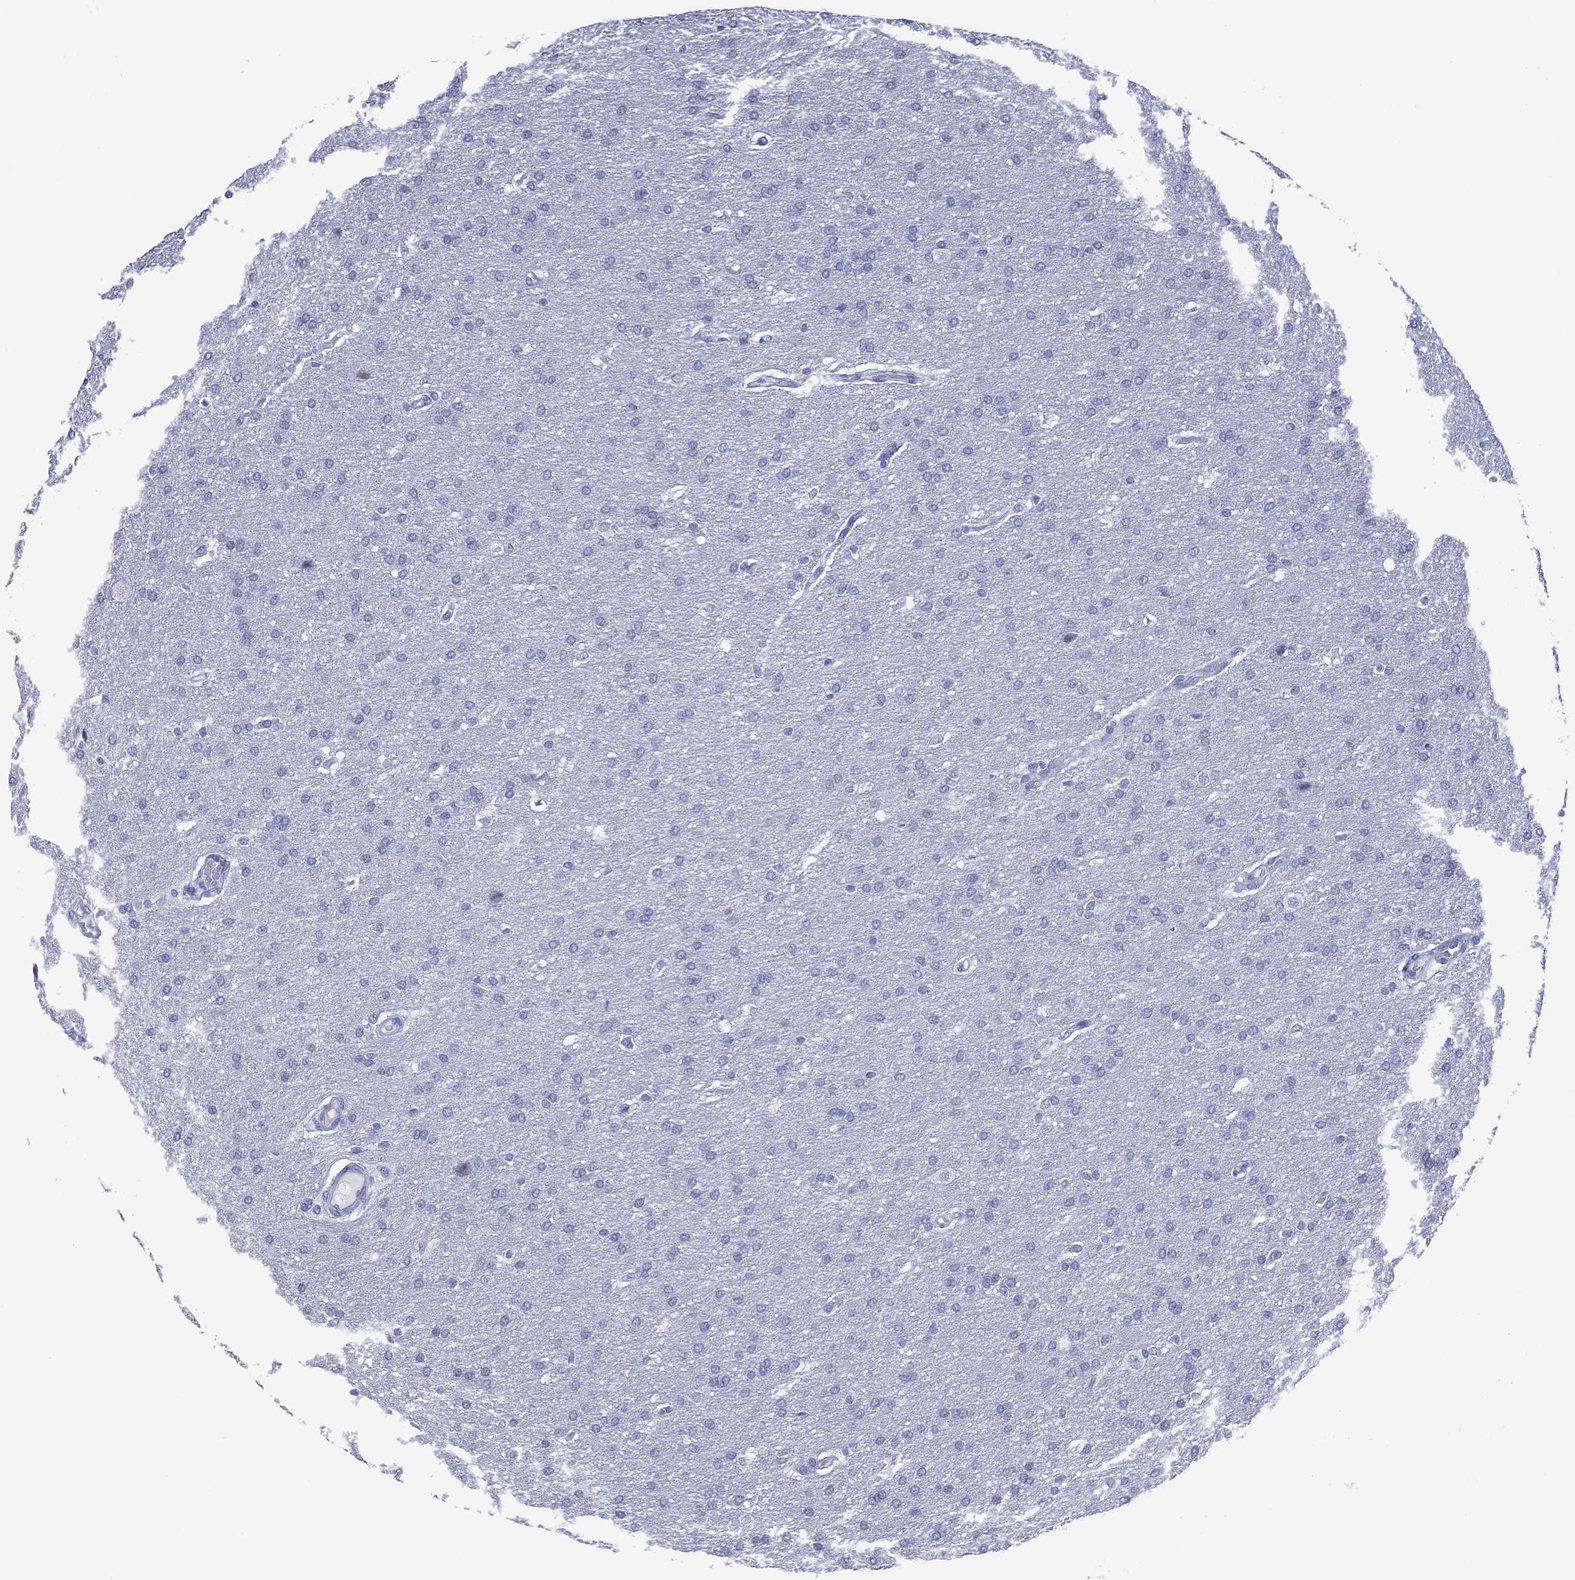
{"staining": {"intensity": "negative", "quantity": "none", "location": "none"}, "tissue": "glioma", "cell_type": "Tumor cells", "image_type": "cancer", "snomed": [{"axis": "morphology", "description": "Glioma, malignant, Low grade"}, {"axis": "topography", "description": "Brain"}], "caption": "This is an IHC image of human glioma. There is no expression in tumor cells.", "gene": "UTF1", "patient": {"sex": "female", "age": 37}}